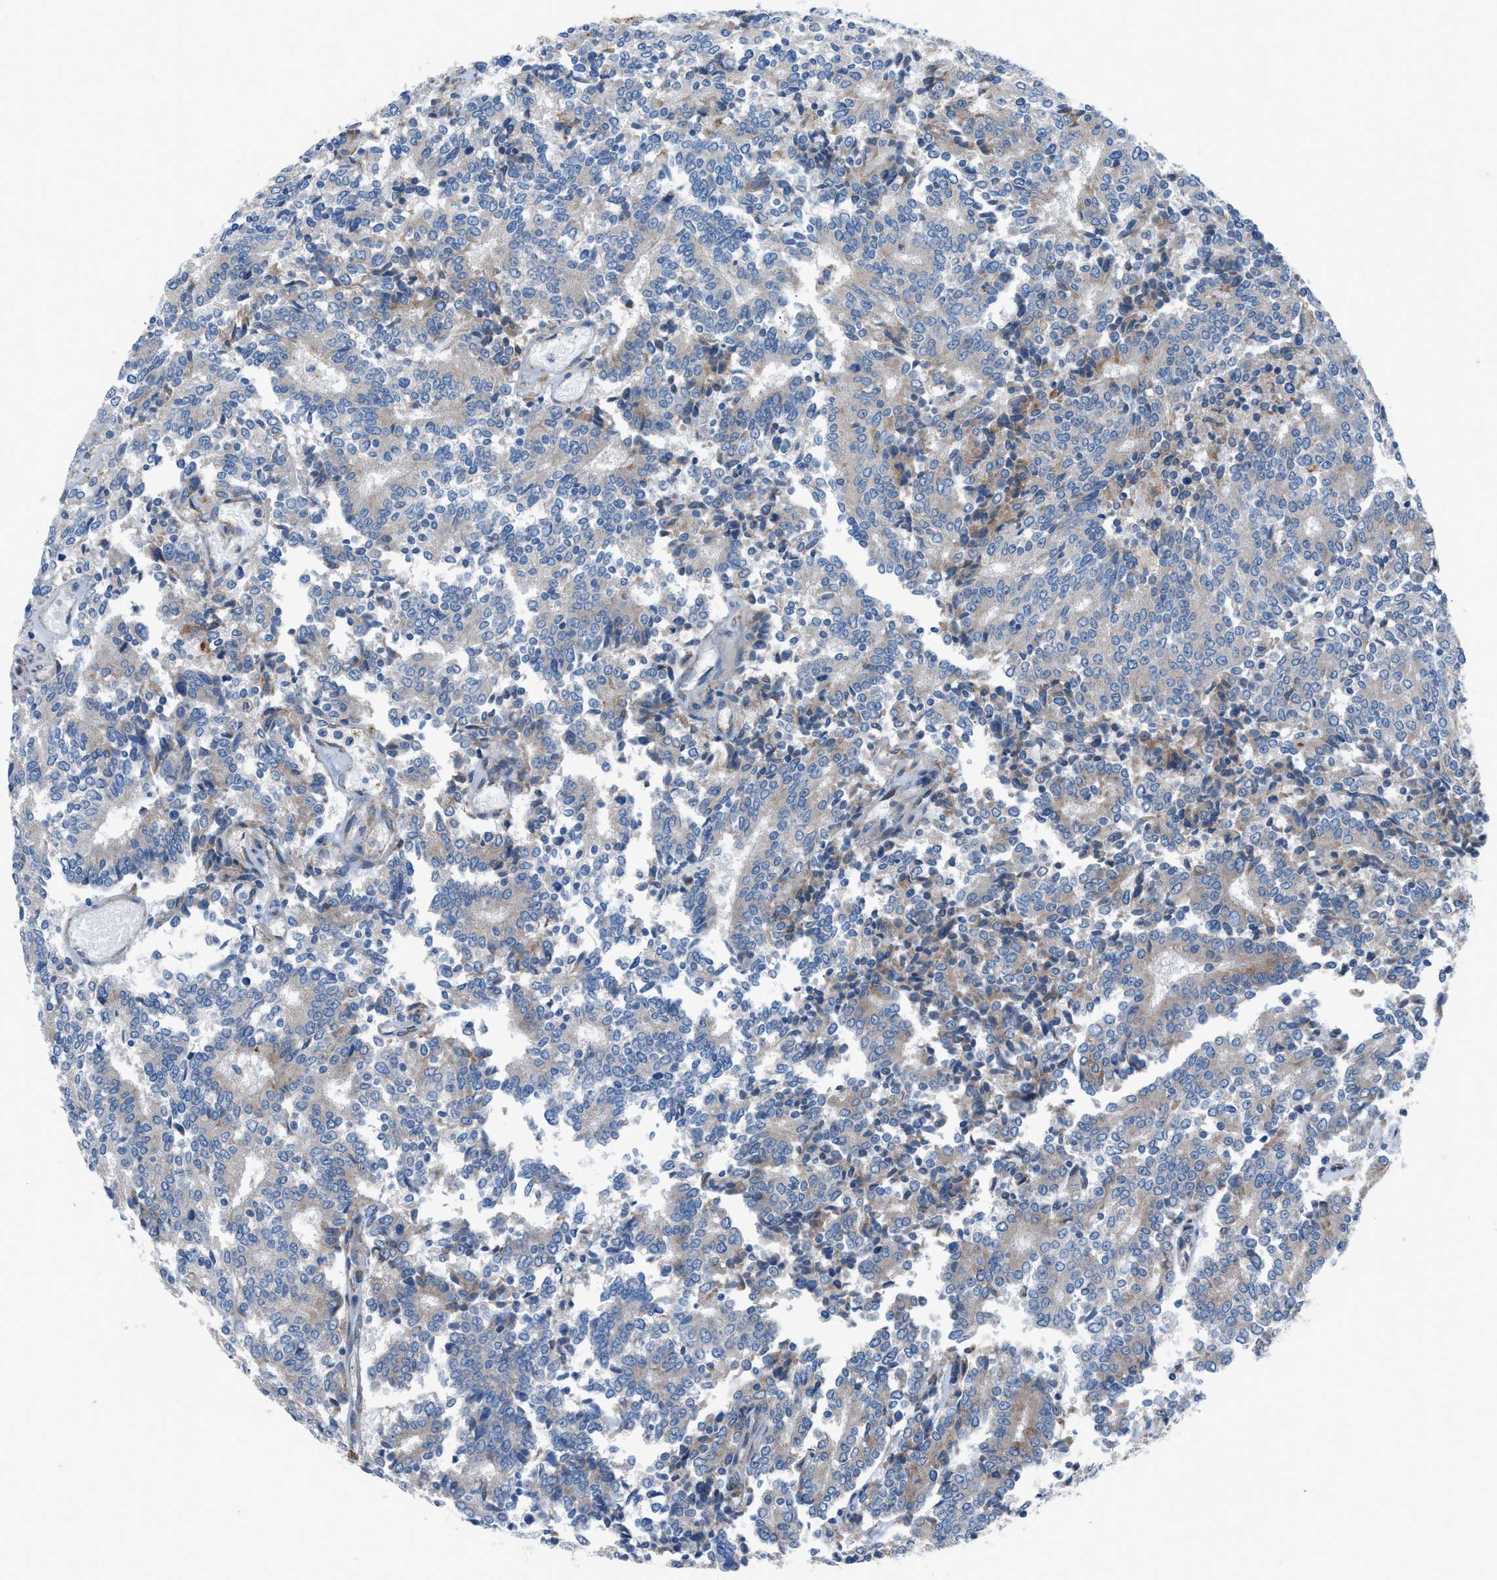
{"staining": {"intensity": "moderate", "quantity": "<25%", "location": "cytoplasmic/membranous"}, "tissue": "prostate cancer", "cell_type": "Tumor cells", "image_type": "cancer", "snomed": [{"axis": "morphology", "description": "Normal tissue, NOS"}, {"axis": "morphology", "description": "Adenocarcinoma, High grade"}, {"axis": "topography", "description": "Prostate"}, {"axis": "topography", "description": "Seminal veicle"}], "caption": "This is a photomicrograph of immunohistochemistry staining of prostate cancer, which shows moderate positivity in the cytoplasmic/membranous of tumor cells.", "gene": "HEG1", "patient": {"sex": "male", "age": 55}}